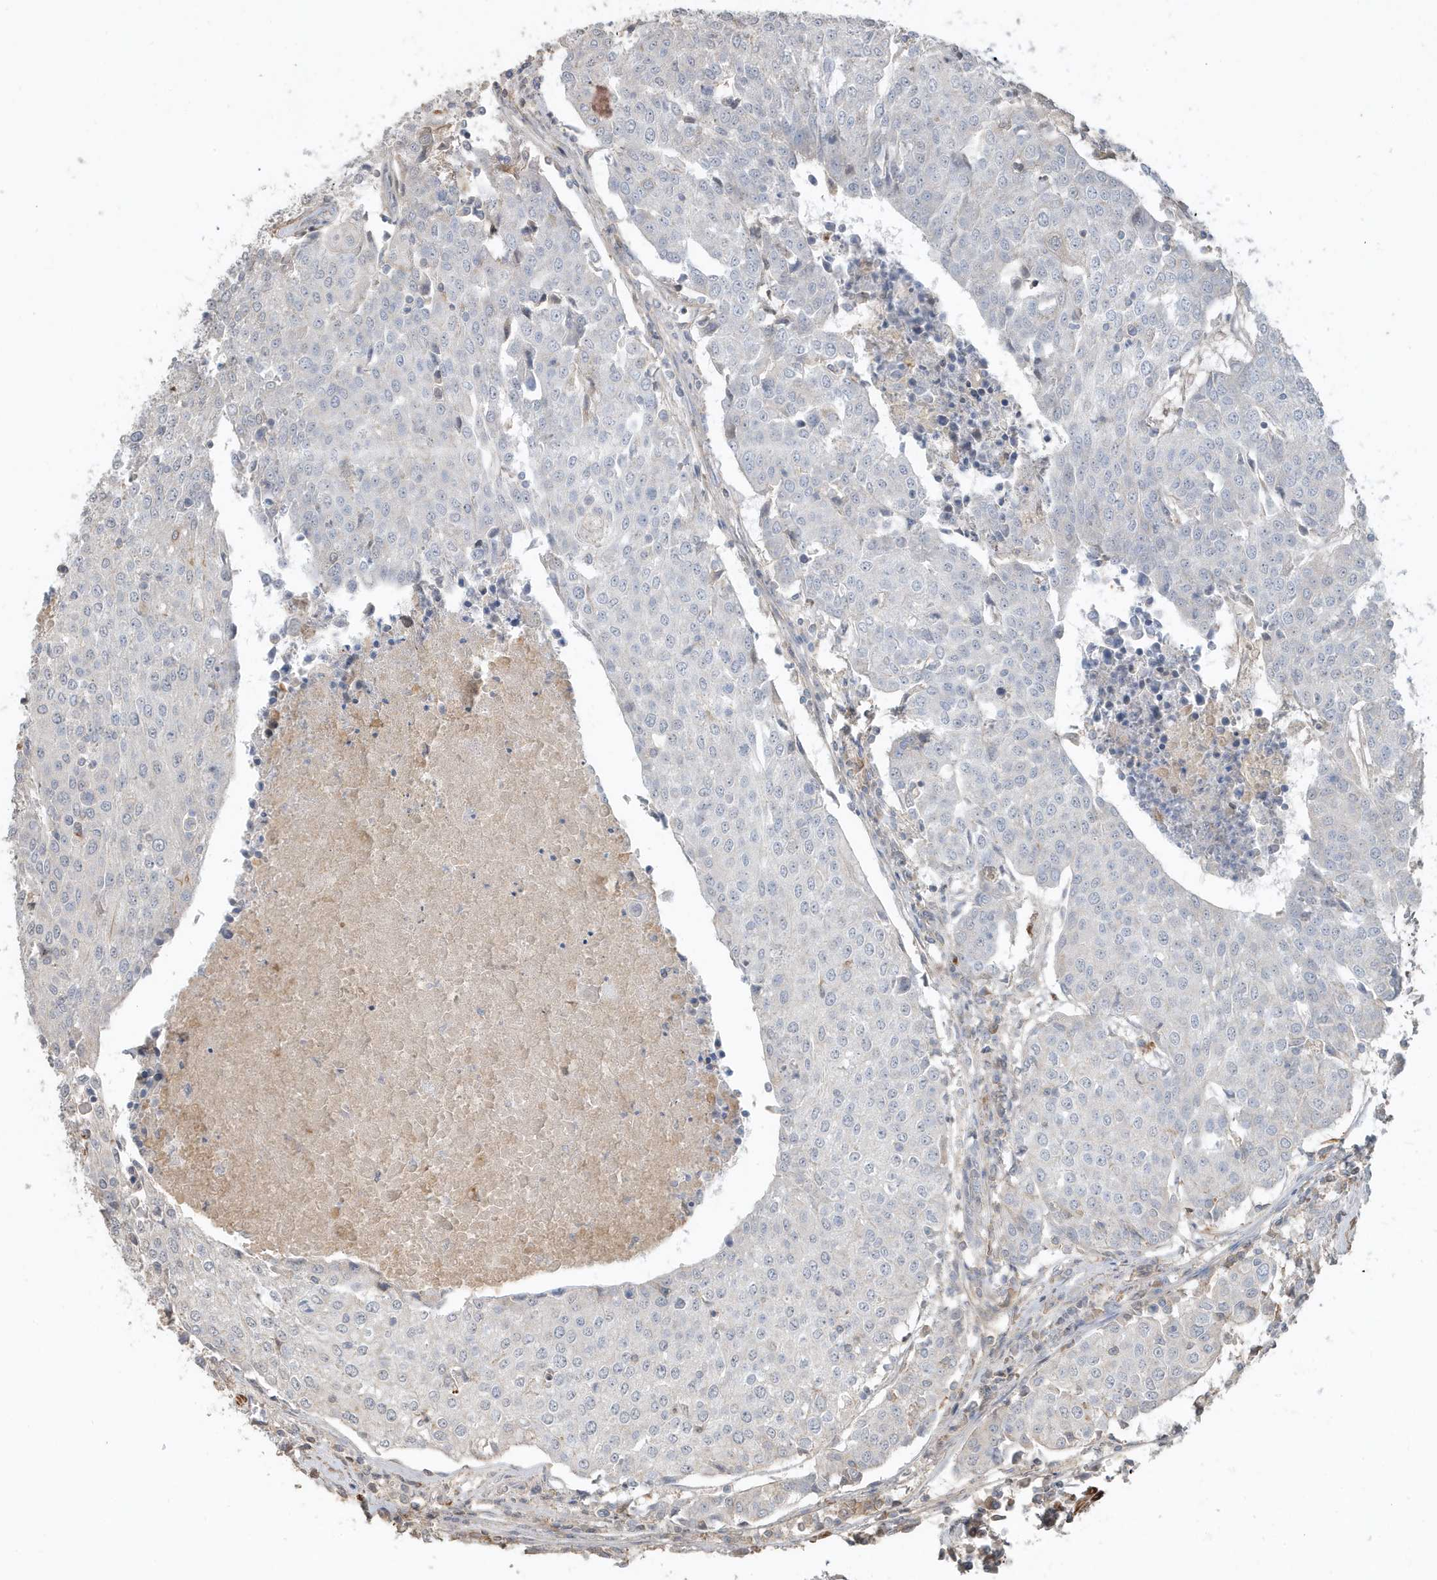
{"staining": {"intensity": "negative", "quantity": "none", "location": "none"}, "tissue": "urothelial cancer", "cell_type": "Tumor cells", "image_type": "cancer", "snomed": [{"axis": "morphology", "description": "Urothelial carcinoma, High grade"}, {"axis": "topography", "description": "Urinary bladder"}], "caption": "There is no significant expression in tumor cells of urothelial cancer.", "gene": "PRRT3", "patient": {"sex": "female", "age": 85}}